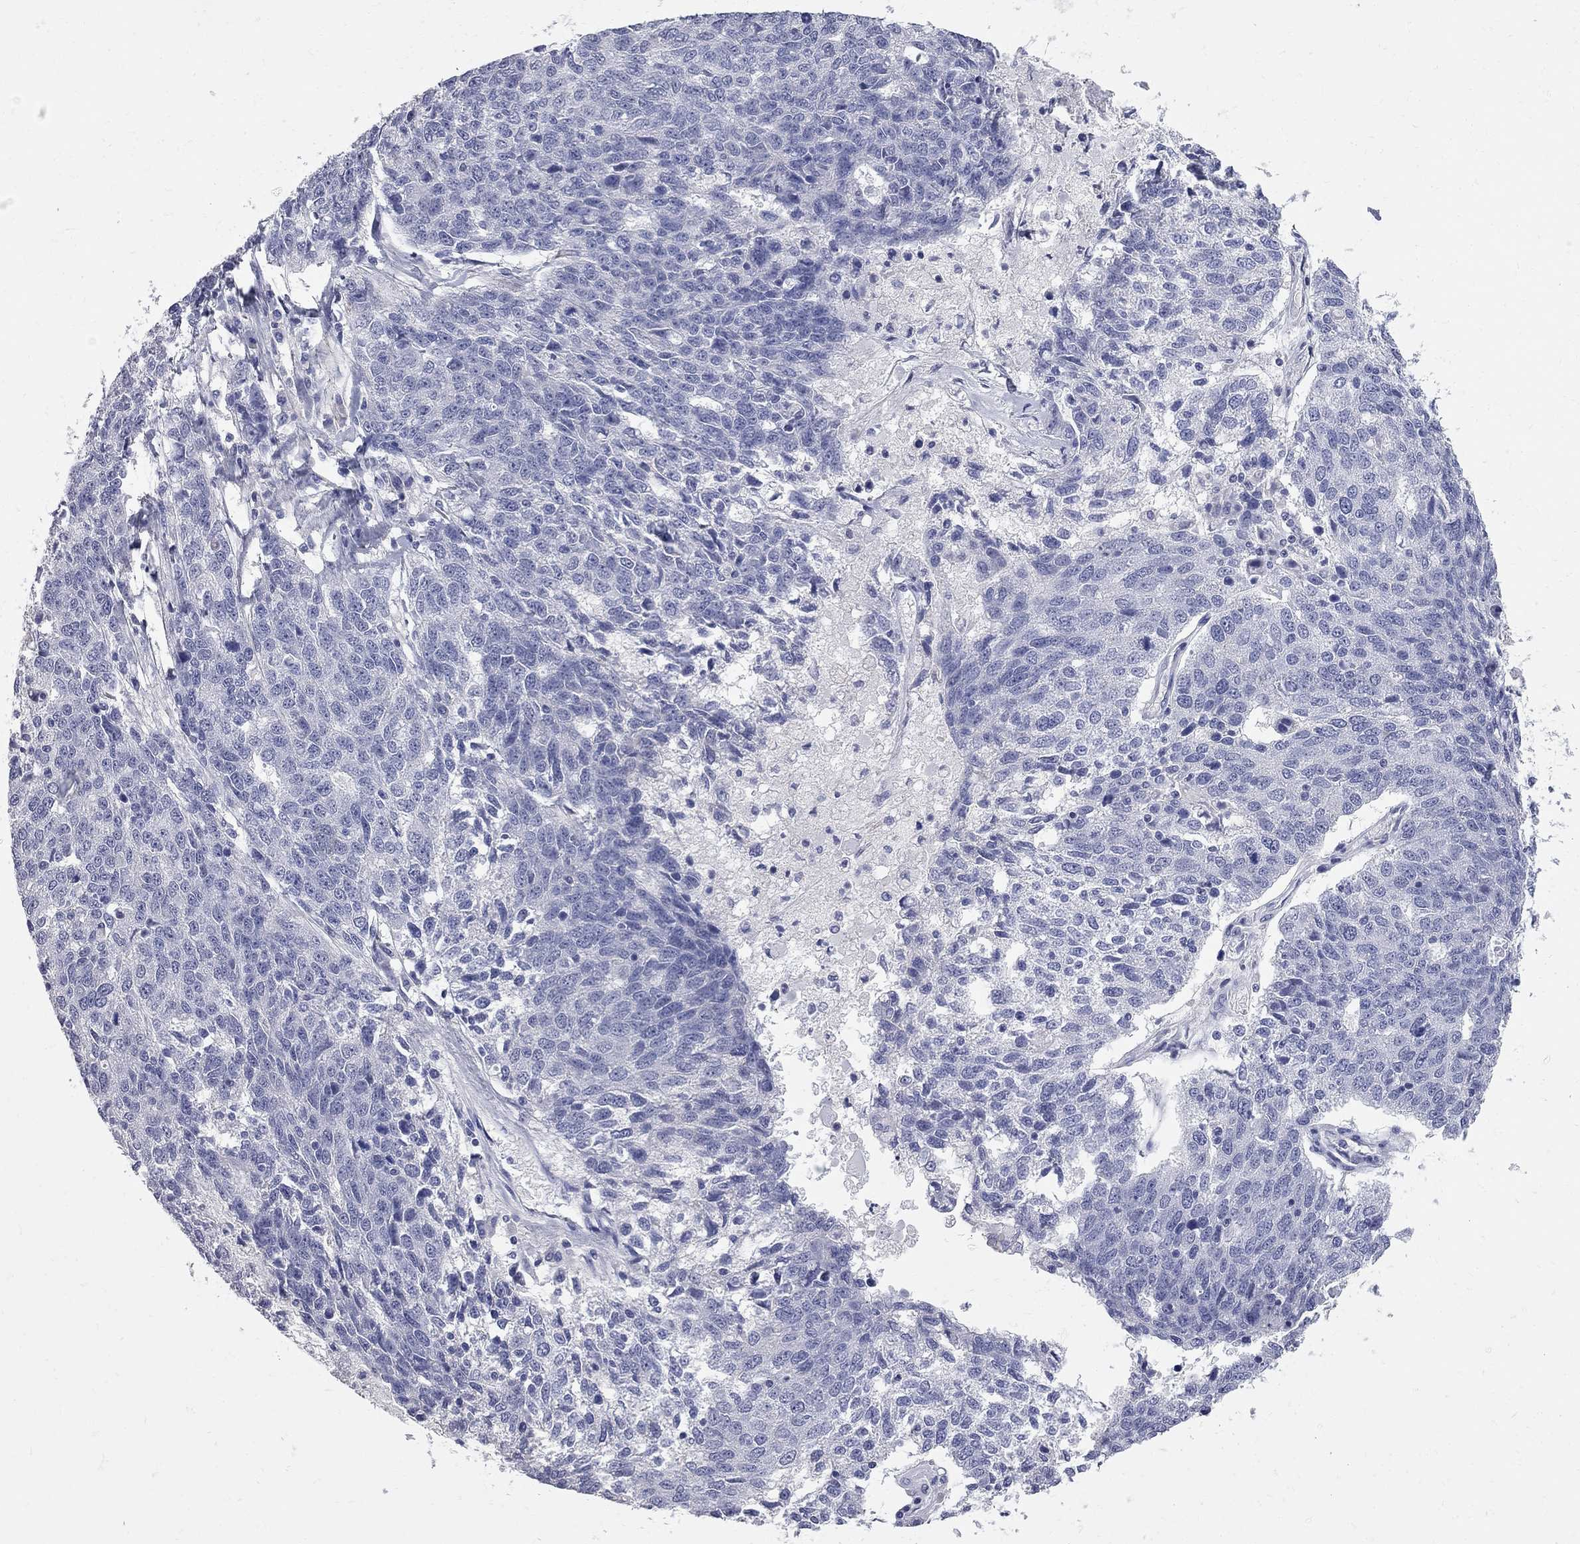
{"staining": {"intensity": "negative", "quantity": "none", "location": "none"}, "tissue": "ovarian cancer", "cell_type": "Tumor cells", "image_type": "cancer", "snomed": [{"axis": "morphology", "description": "Cystadenocarcinoma, serous, NOS"}, {"axis": "topography", "description": "Ovary"}], "caption": "Immunohistochemistry (IHC) micrograph of serous cystadenocarcinoma (ovarian) stained for a protein (brown), which demonstrates no staining in tumor cells.", "gene": "FAM221B", "patient": {"sex": "female", "age": 71}}